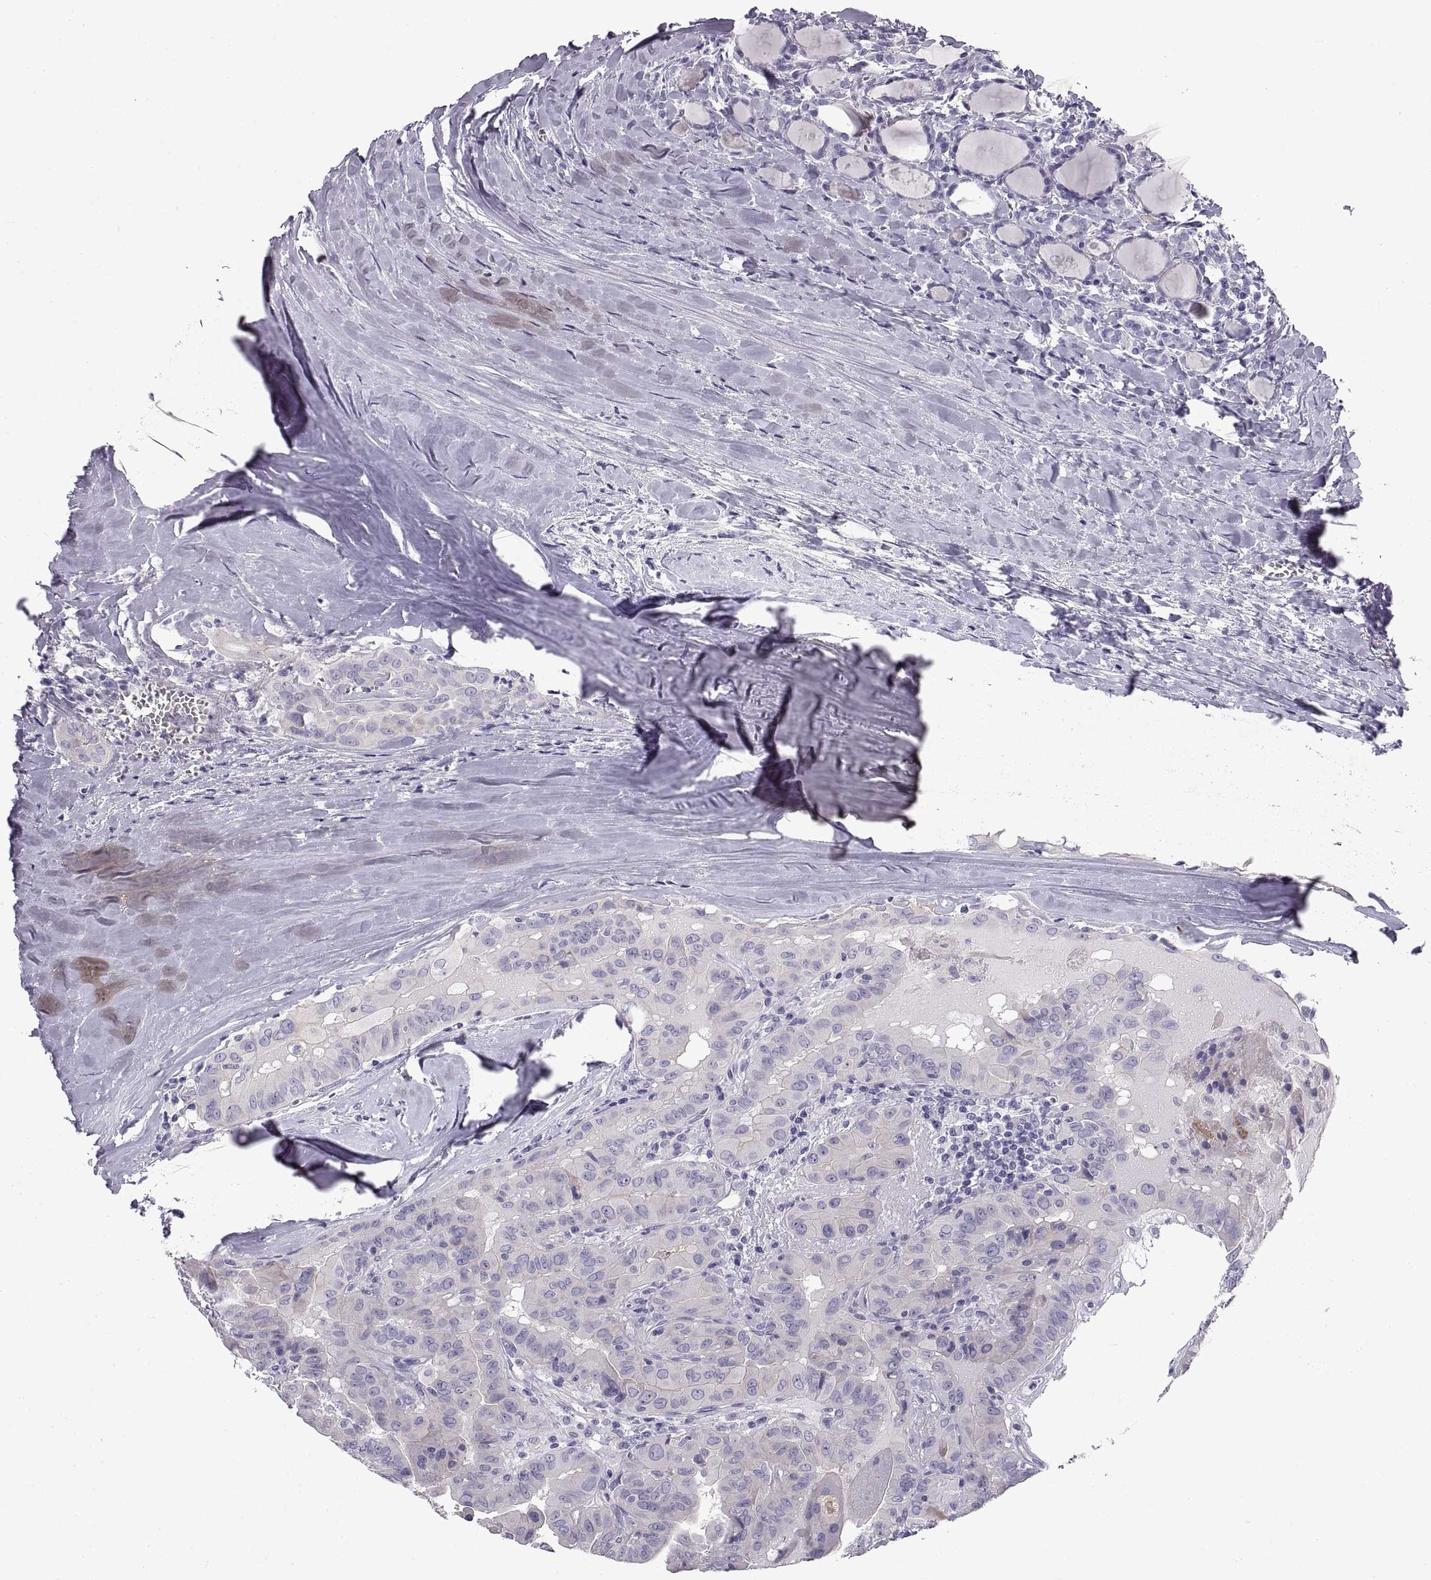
{"staining": {"intensity": "negative", "quantity": "none", "location": "none"}, "tissue": "thyroid cancer", "cell_type": "Tumor cells", "image_type": "cancer", "snomed": [{"axis": "morphology", "description": "Papillary adenocarcinoma, NOS"}, {"axis": "topography", "description": "Thyroid gland"}], "caption": "Immunohistochemistry of thyroid cancer (papillary adenocarcinoma) reveals no positivity in tumor cells.", "gene": "CRYBB3", "patient": {"sex": "female", "age": 37}}